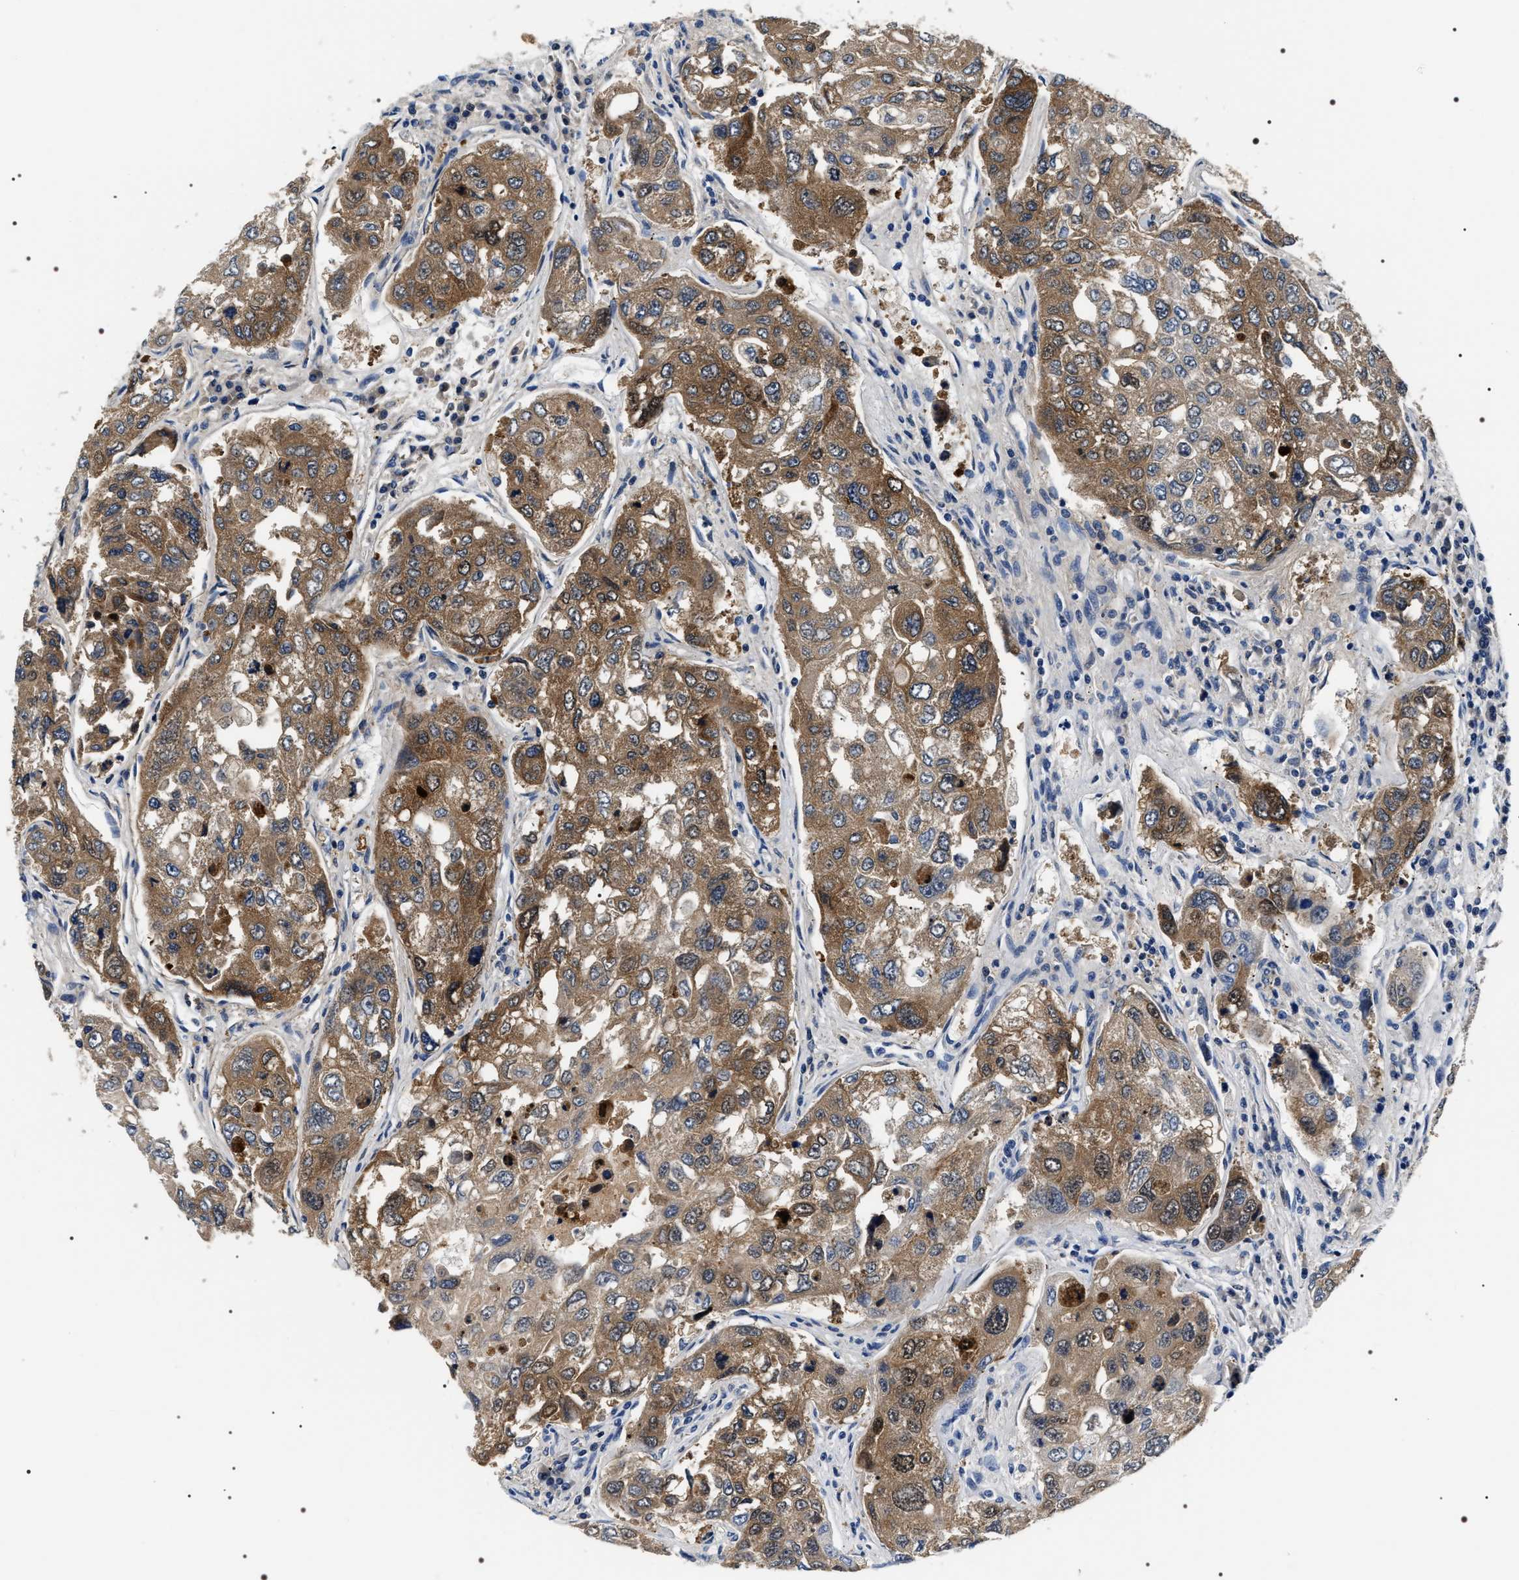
{"staining": {"intensity": "moderate", "quantity": ">75%", "location": "cytoplasmic/membranous"}, "tissue": "urothelial cancer", "cell_type": "Tumor cells", "image_type": "cancer", "snomed": [{"axis": "morphology", "description": "Urothelial carcinoma, High grade"}, {"axis": "topography", "description": "Lymph node"}, {"axis": "topography", "description": "Urinary bladder"}], "caption": "Urothelial cancer tissue exhibits moderate cytoplasmic/membranous staining in approximately >75% of tumor cells, visualized by immunohistochemistry.", "gene": "BAG2", "patient": {"sex": "male", "age": 51}}